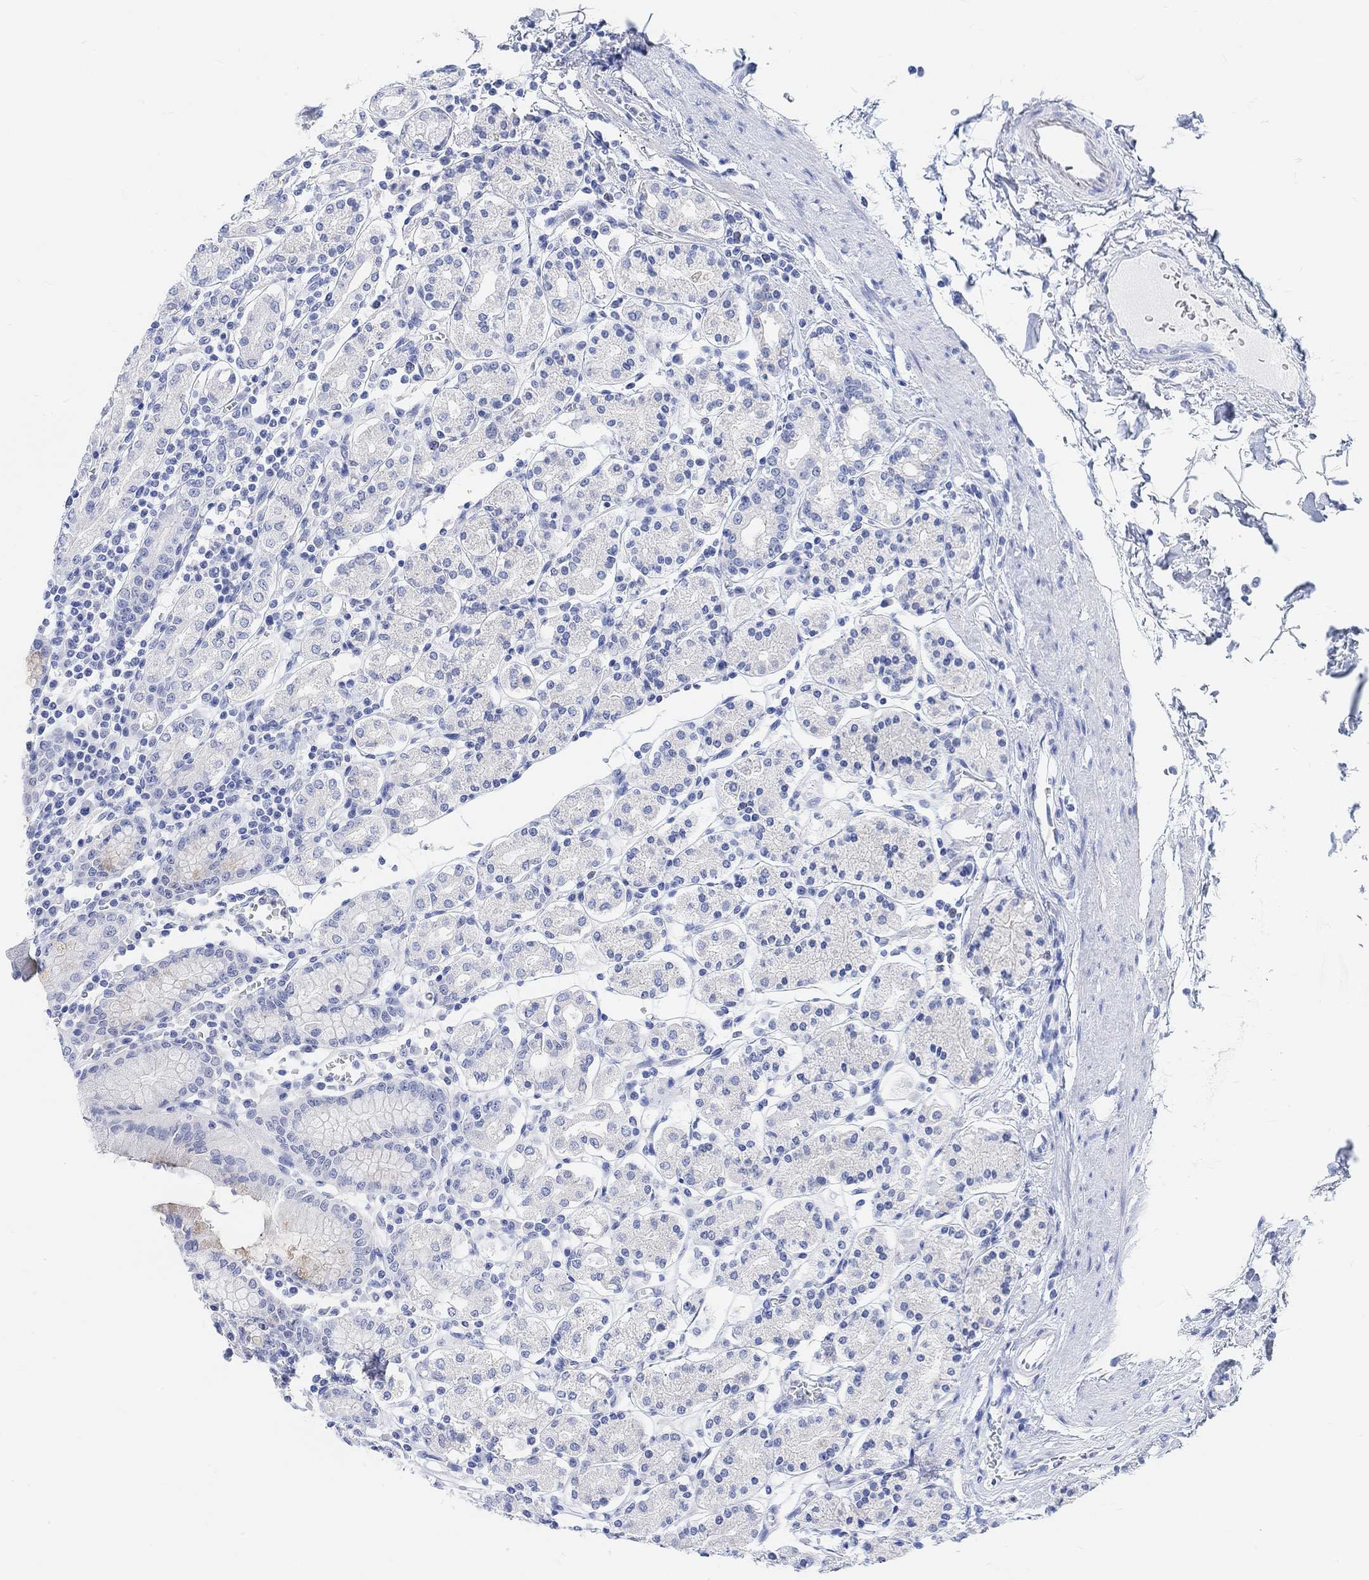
{"staining": {"intensity": "negative", "quantity": "none", "location": "none"}, "tissue": "stomach", "cell_type": "Glandular cells", "image_type": "normal", "snomed": [{"axis": "morphology", "description": "Normal tissue, NOS"}, {"axis": "topography", "description": "Stomach, upper"}, {"axis": "topography", "description": "Stomach"}], "caption": "Immunohistochemical staining of unremarkable human stomach demonstrates no significant staining in glandular cells.", "gene": "ENO4", "patient": {"sex": "male", "age": 62}}